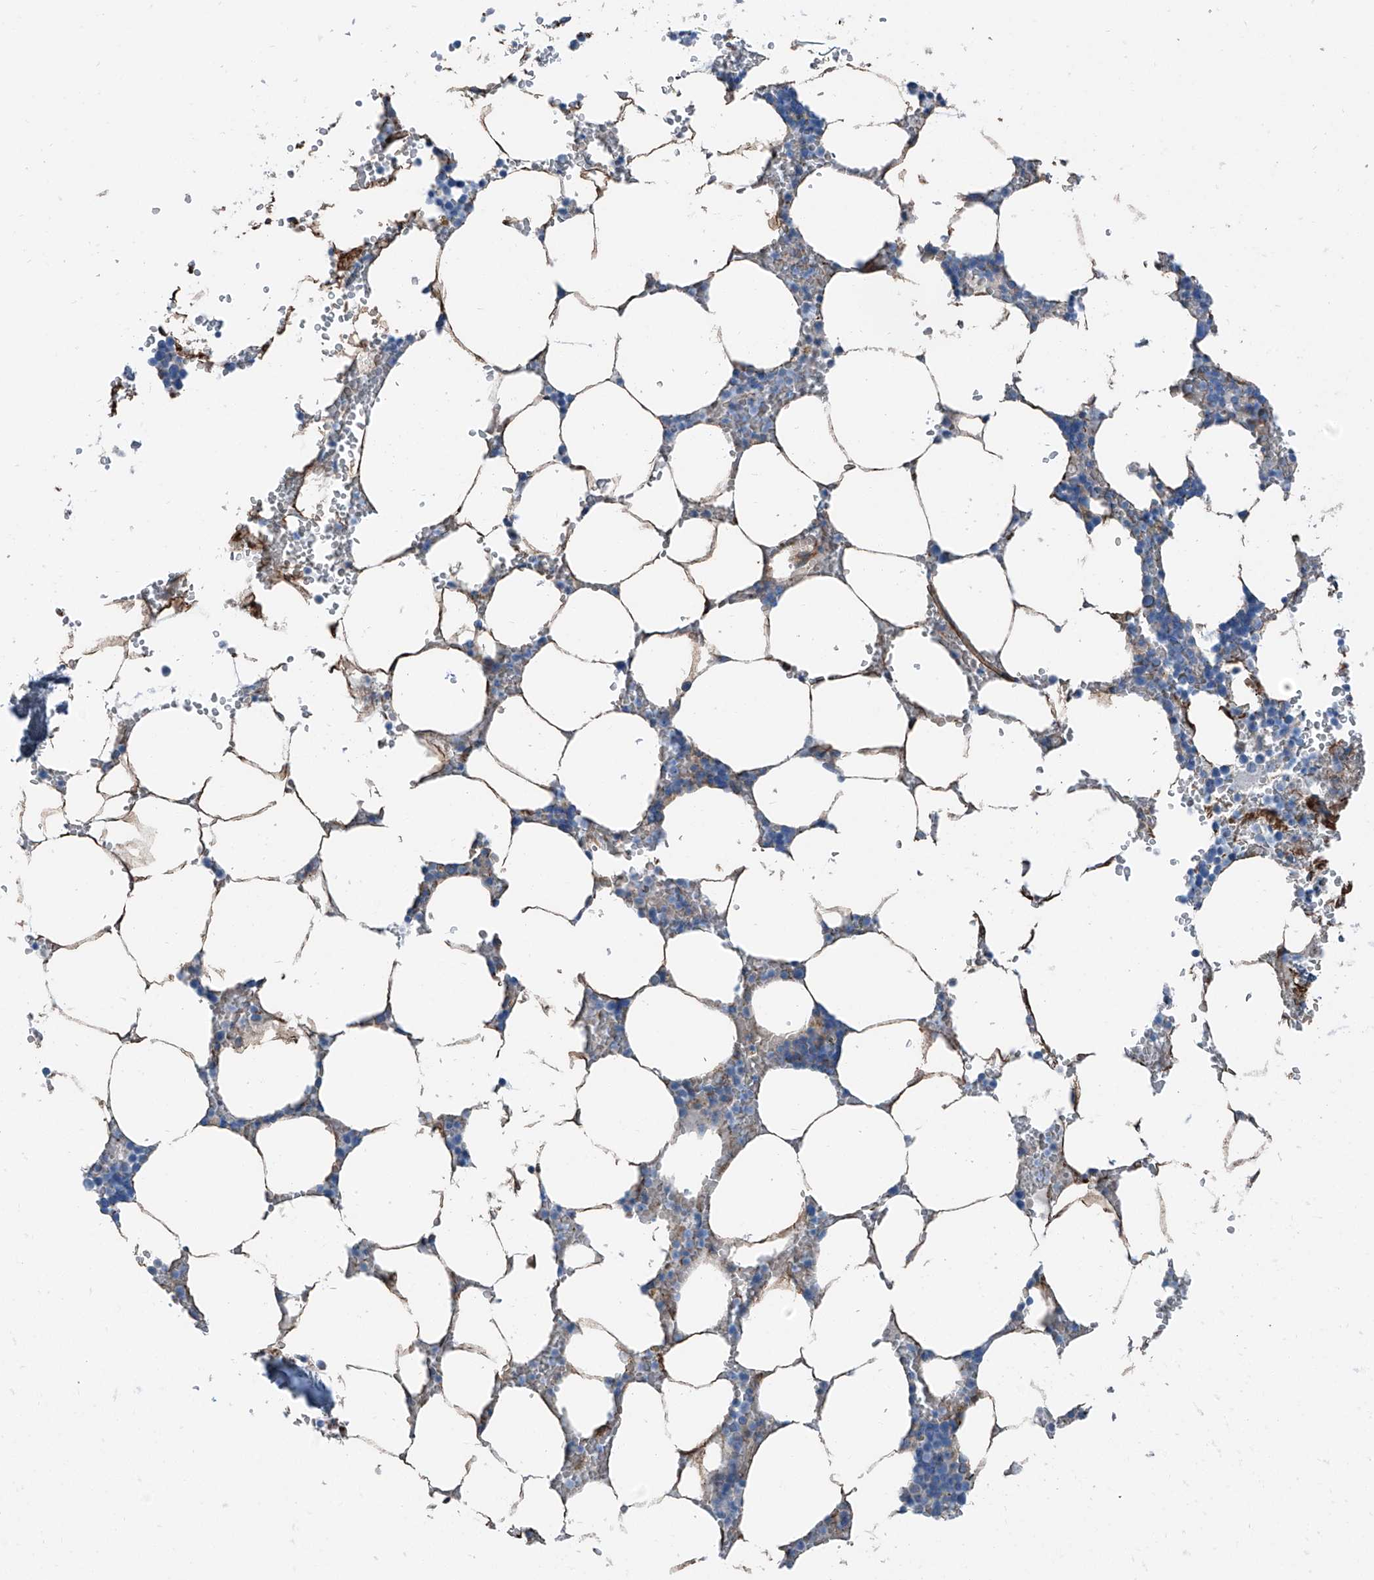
{"staining": {"intensity": "weak", "quantity": "<25%", "location": "cytoplasmic/membranous"}, "tissue": "bone marrow", "cell_type": "Hematopoietic cells", "image_type": "normal", "snomed": [{"axis": "morphology", "description": "Normal tissue, NOS"}, {"axis": "topography", "description": "Bone marrow"}], "caption": "The image displays no significant staining in hematopoietic cells of bone marrow.", "gene": "THEMIS2", "patient": {"sex": "male", "age": 70}}